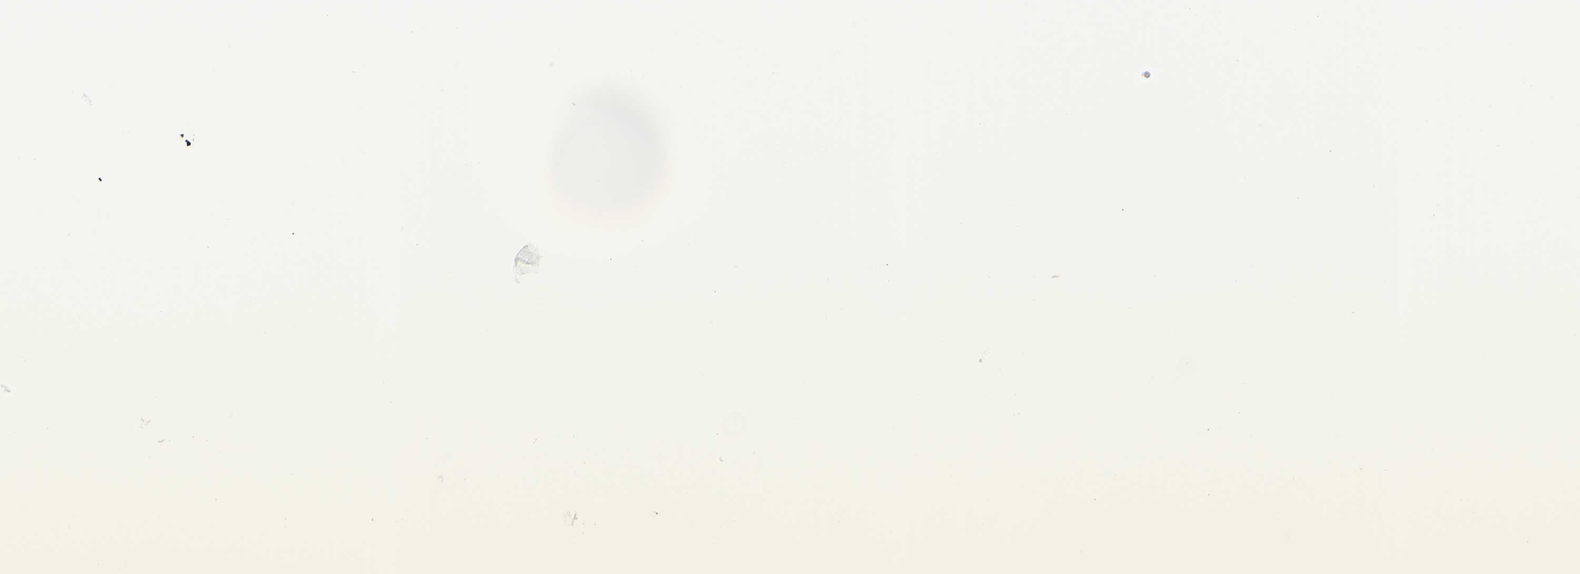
{"staining": {"intensity": "moderate", "quantity": ">75%", "location": "cytoplasmic/membranous"}, "tissue": "thyroid gland", "cell_type": "Glandular cells", "image_type": "normal", "snomed": [{"axis": "morphology", "description": "Normal tissue, NOS"}, {"axis": "morphology", "description": "Papillary adenocarcinoma, NOS"}, {"axis": "topography", "description": "Thyroid gland"}], "caption": "A medium amount of moderate cytoplasmic/membranous staining is present in approximately >75% of glandular cells in benign thyroid gland.", "gene": "CTSD", "patient": {"sex": "female", "age": 30}}